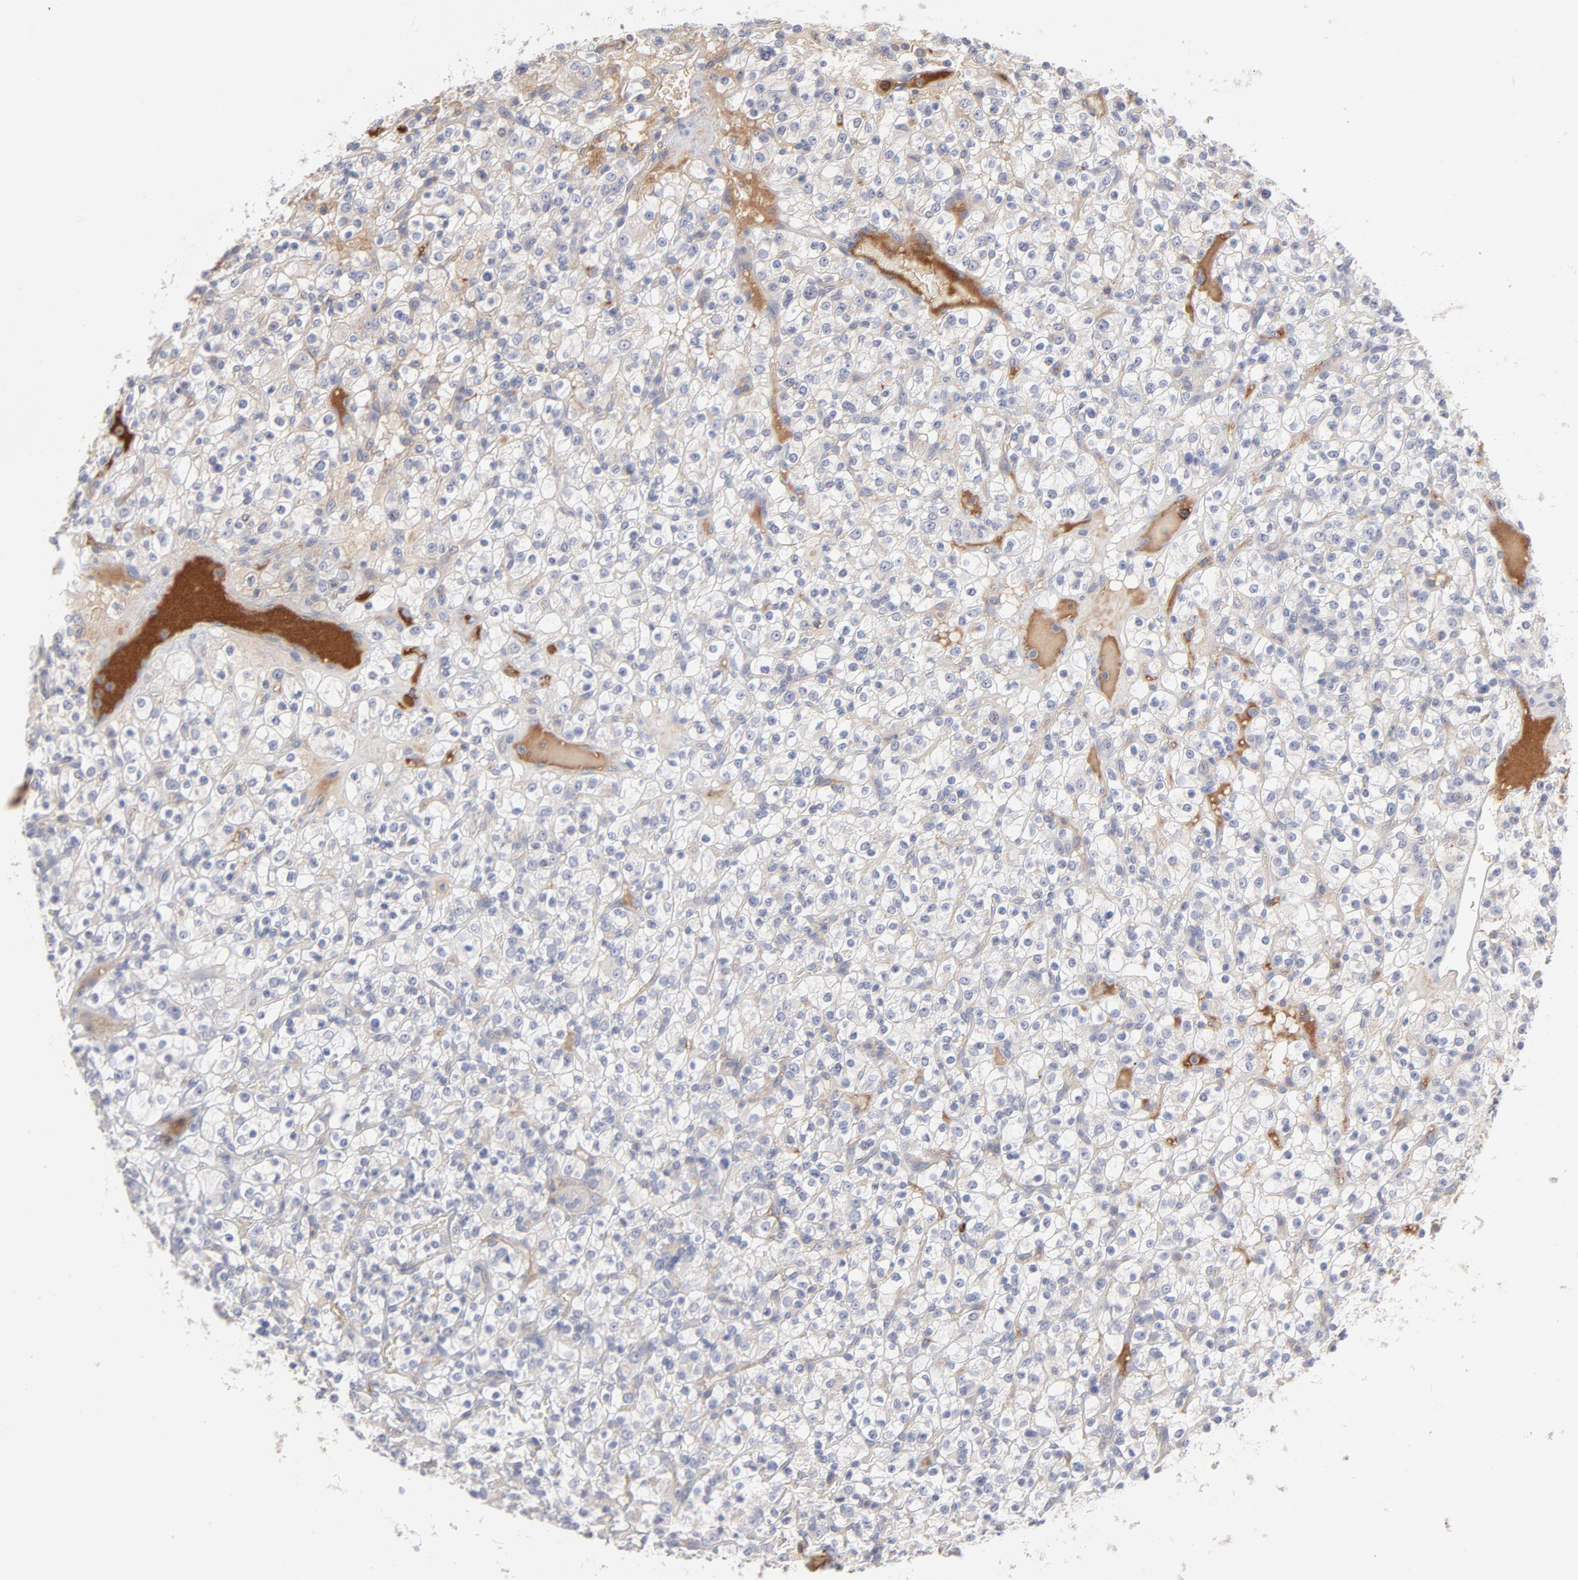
{"staining": {"intensity": "negative", "quantity": "none", "location": "none"}, "tissue": "renal cancer", "cell_type": "Tumor cells", "image_type": "cancer", "snomed": [{"axis": "morphology", "description": "Normal tissue, NOS"}, {"axis": "morphology", "description": "Adenocarcinoma, NOS"}, {"axis": "topography", "description": "Kidney"}], "caption": "This is an IHC photomicrograph of human renal cancer. There is no expression in tumor cells.", "gene": "CCR3", "patient": {"sex": "female", "age": 72}}